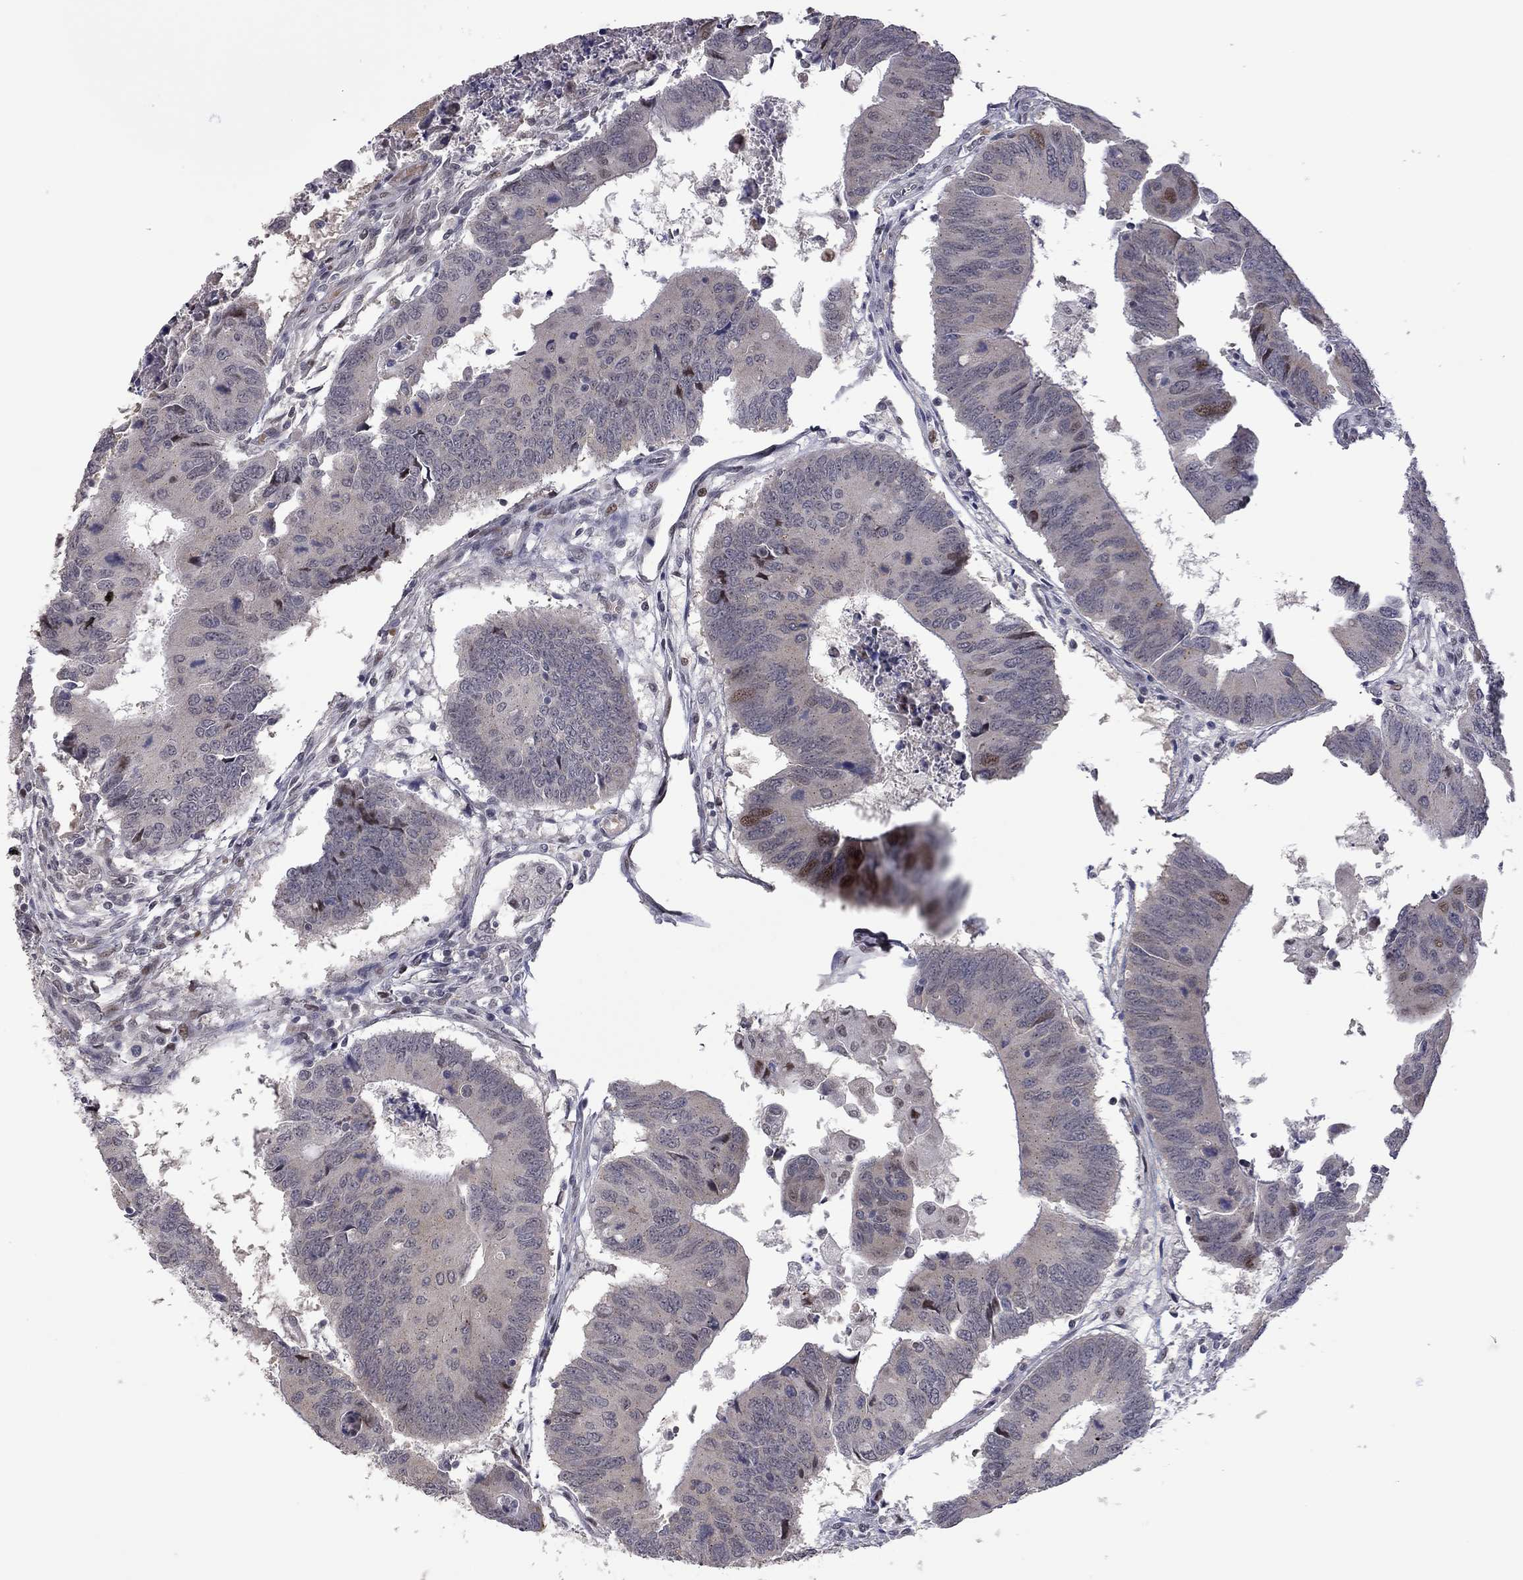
{"staining": {"intensity": "moderate", "quantity": "<25%", "location": "nuclear"}, "tissue": "colorectal cancer", "cell_type": "Tumor cells", "image_type": "cancer", "snomed": [{"axis": "morphology", "description": "Adenocarcinoma, NOS"}, {"axis": "topography", "description": "Rectum"}], "caption": "Human adenocarcinoma (colorectal) stained with a protein marker displays moderate staining in tumor cells.", "gene": "MC3R", "patient": {"sex": "male", "age": 67}}